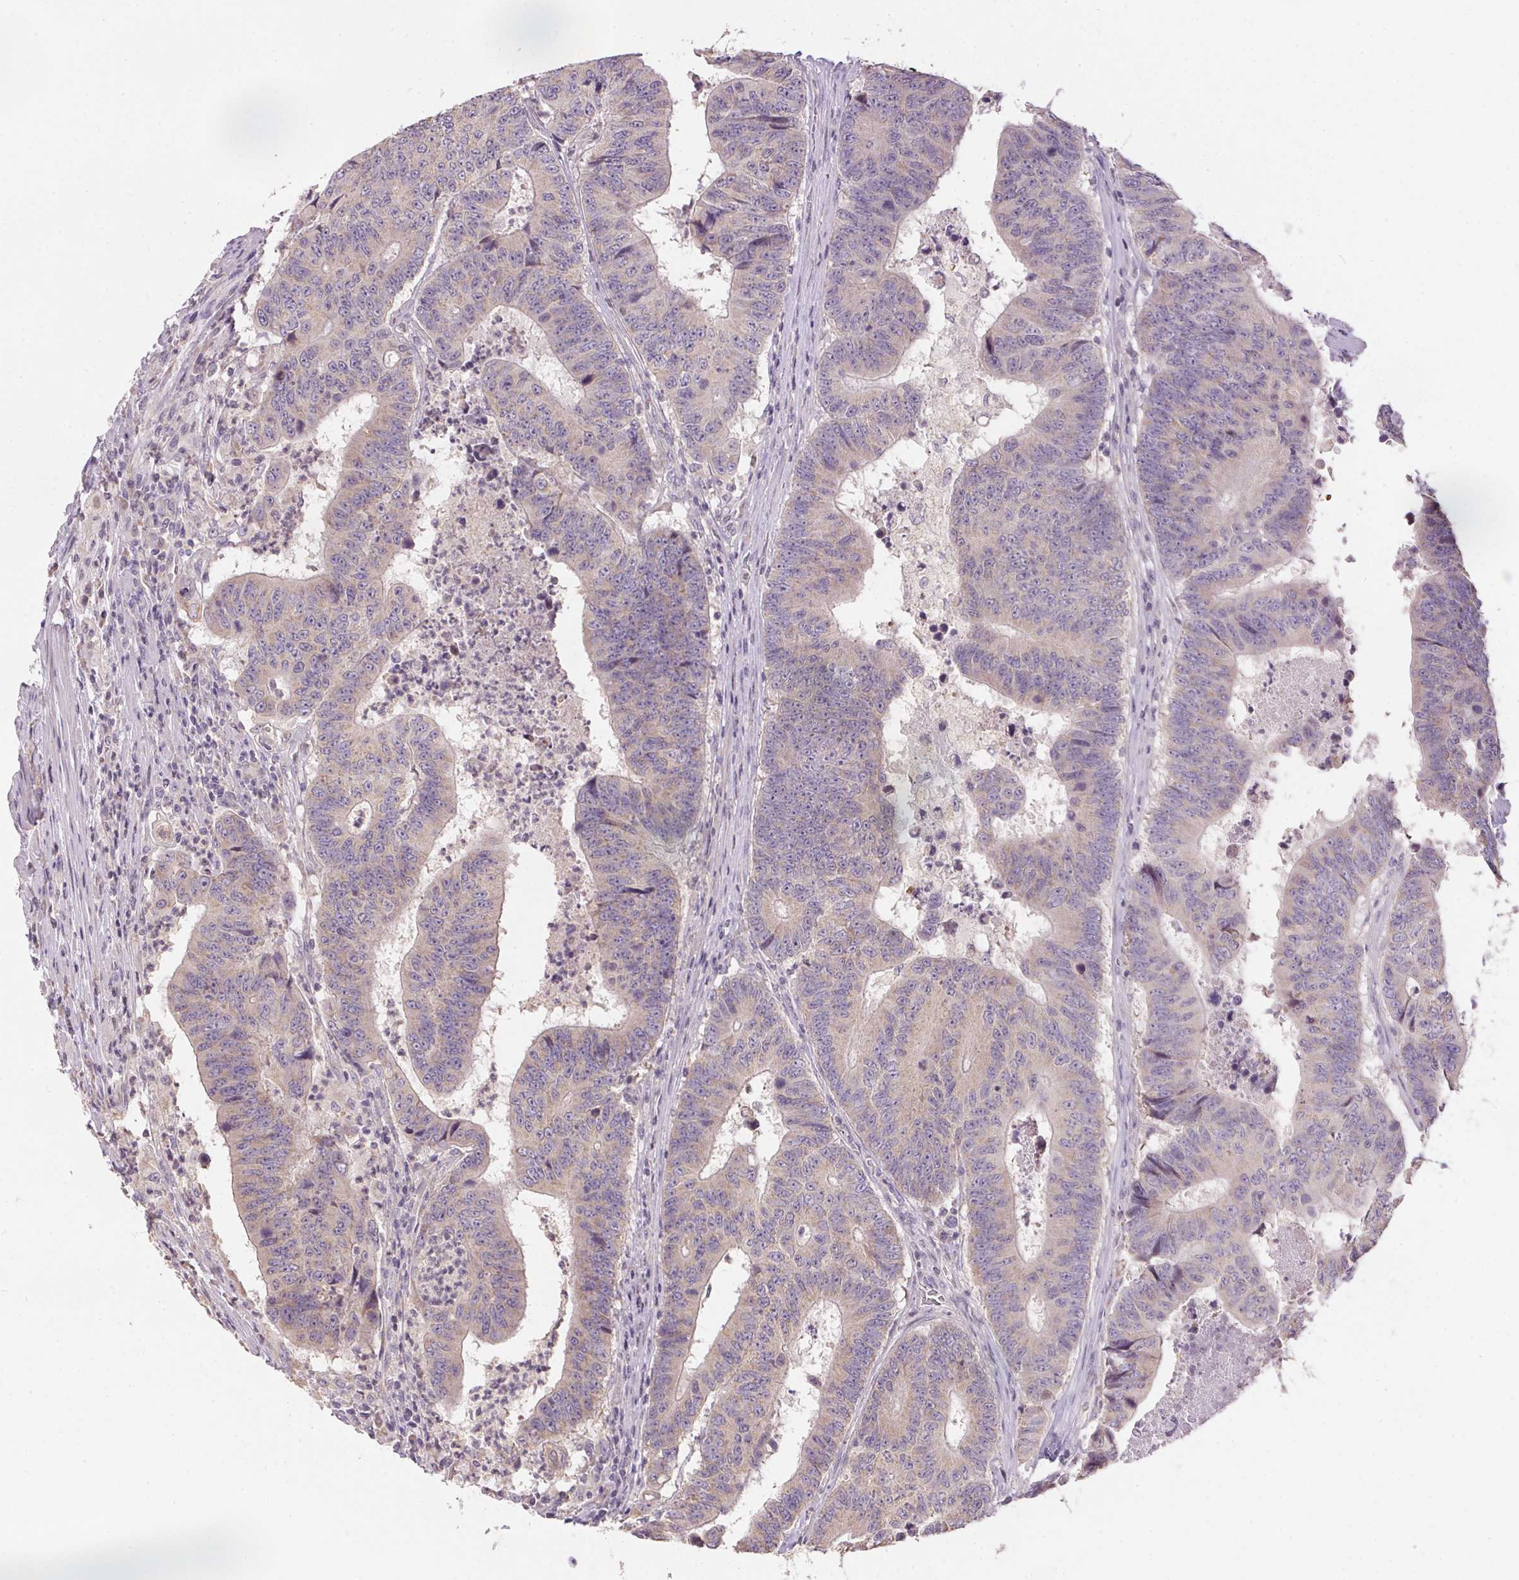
{"staining": {"intensity": "weak", "quantity": "25%-75%", "location": "cytoplasmic/membranous"}, "tissue": "colorectal cancer", "cell_type": "Tumor cells", "image_type": "cancer", "snomed": [{"axis": "morphology", "description": "Adenocarcinoma, NOS"}, {"axis": "topography", "description": "Colon"}], "caption": "Protein staining by IHC exhibits weak cytoplasmic/membranous staining in about 25%-75% of tumor cells in colorectal cancer.", "gene": "SPACA9", "patient": {"sex": "female", "age": 48}}